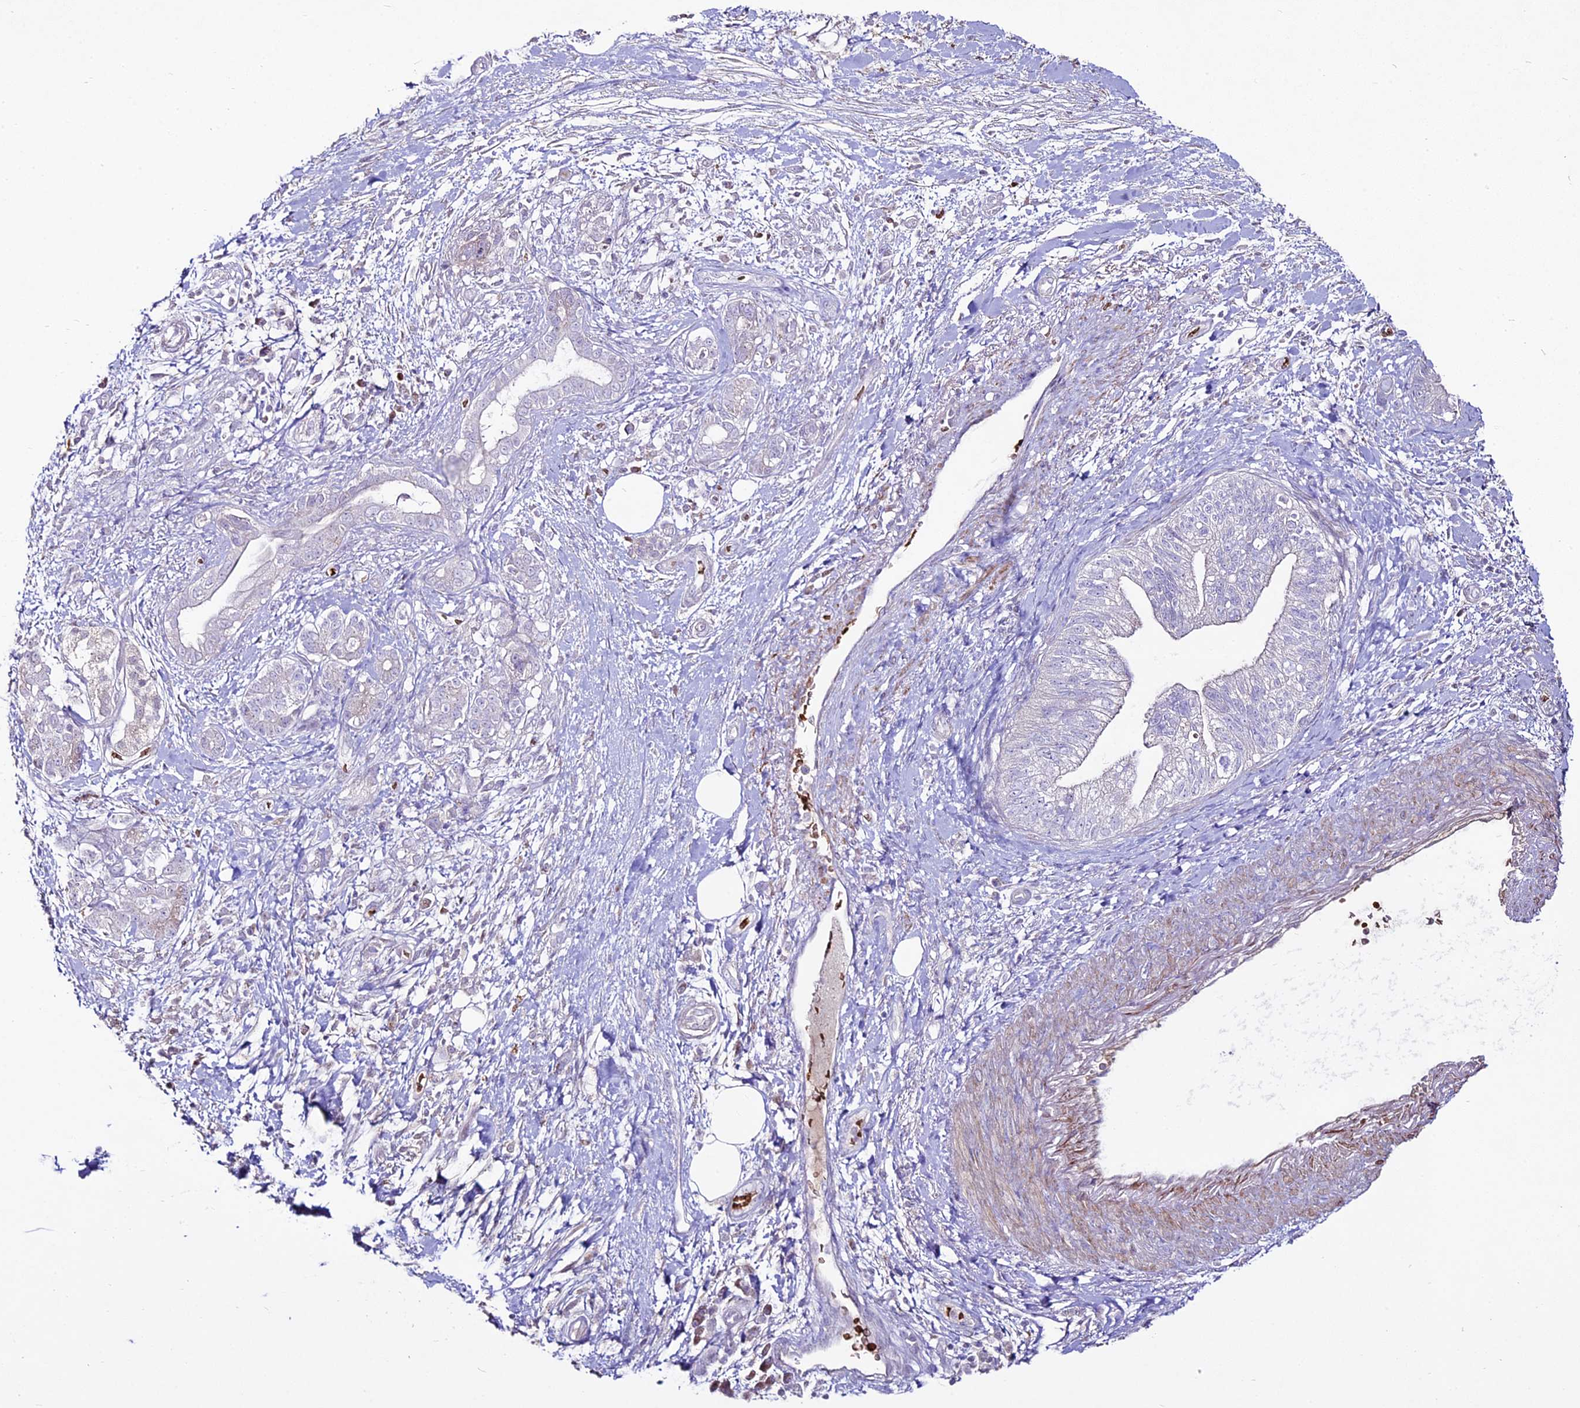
{"staining": {"intensity": "negative", "quantity": "none", "location": "none"}, "tissue": "pancreatic cancer", "cell_type": "Tumor cells", "image_type": "cancer", "snomed": [{"axis": "morphology", "description": "Adenocarcinoma, NOS"}, {"axis": "topography", "description": "Pancreas"}], "caption": "Immunohistochemistry (IHC) histopathology image of human pancreatic cancer stained for a protein (brown), which displays no expression in tumor cells. (DAB (3,3'-diaminobenzidine) immunohistochemistry (IHC) with hematoxylin counter stain).", "gene": "SUSD3", "patient": {"sex": "female", "age": 73}}